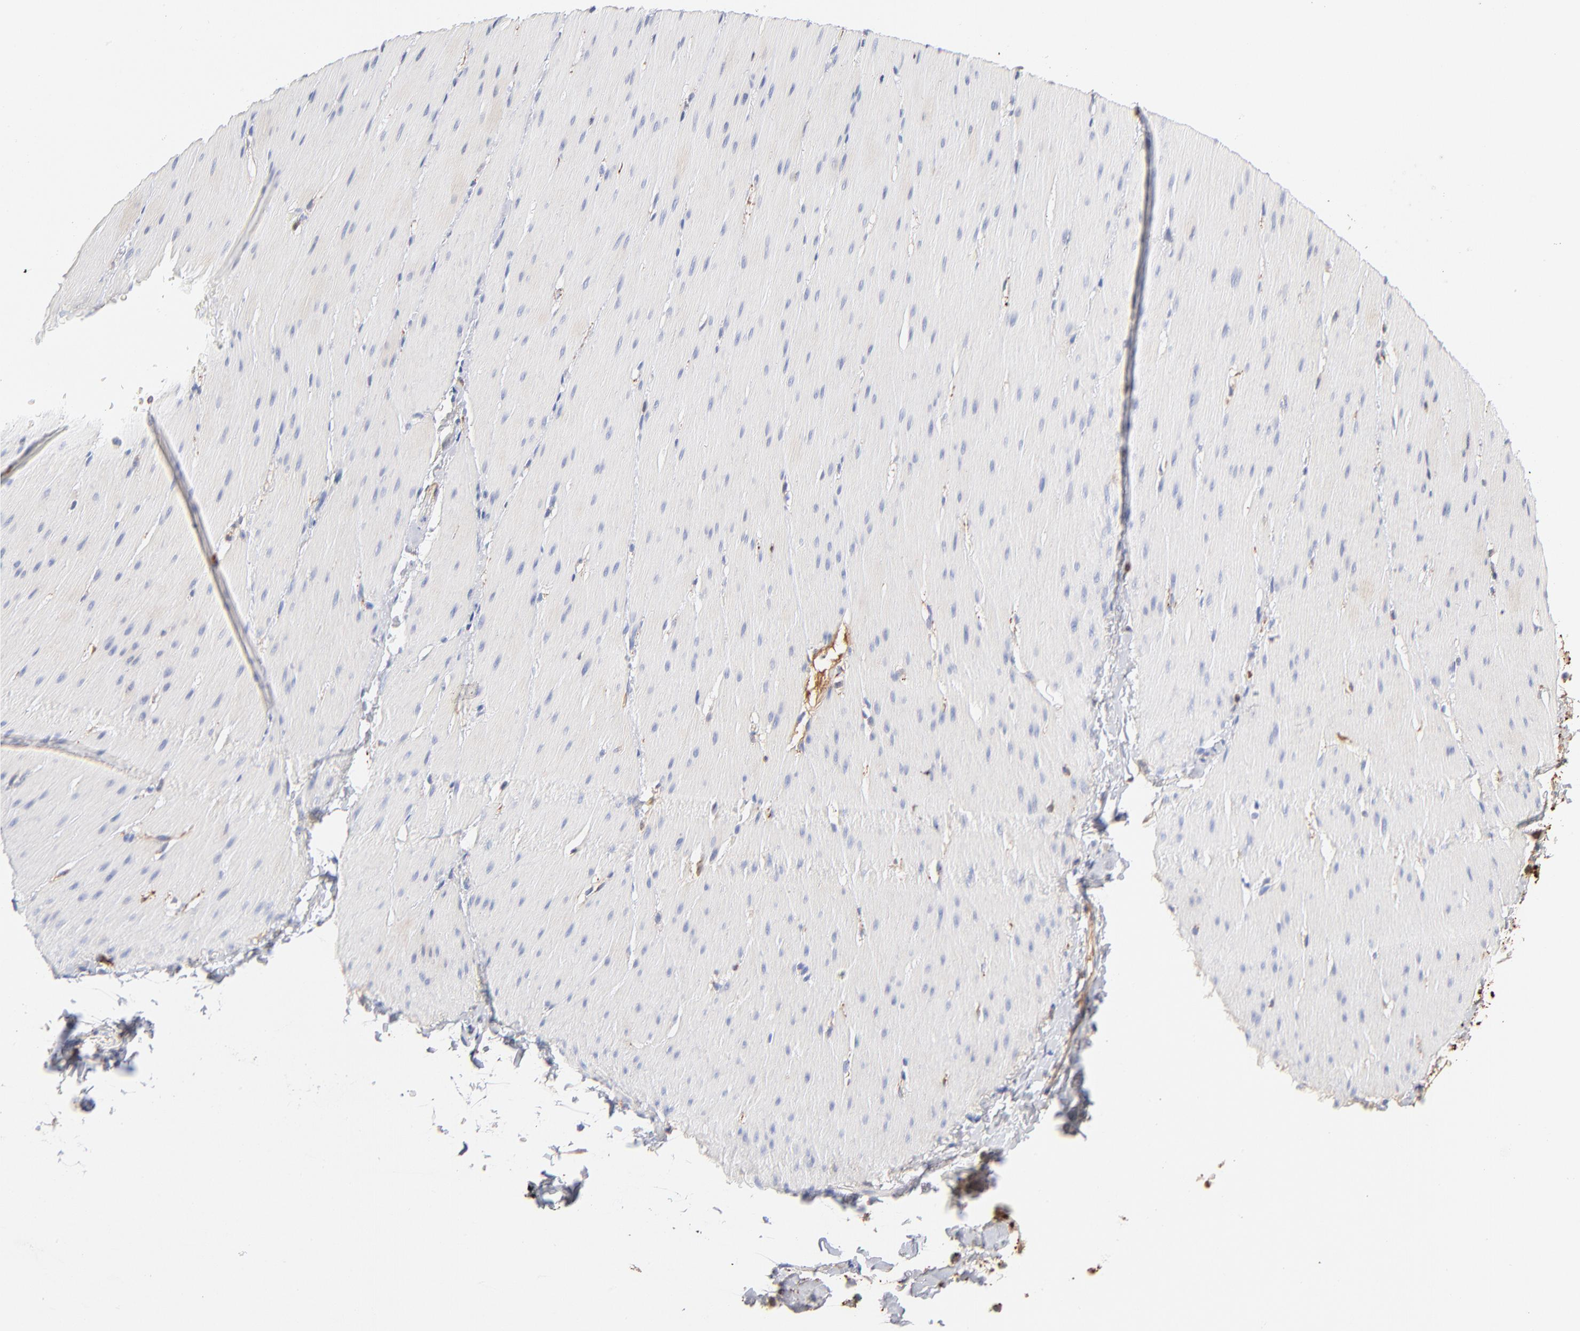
{"staining": {"intensity": "weak", "quantity": ">75%", "location": "cytoplasmic/membranous"}, "tissue": "smooth muscle", "cell_type": "Smooth muscle cells", "image_type": "normal", "snomed": [{"axis": "morphology", "description": "Normal tissue, NOS"}, {"axis": "topography", "description": "Smooth muscle"}, {"axis": "topography", "description": "Colon"}], "caption": "Normal smooth muscle shows weak cytoplasmic/membranous staining in about >75% of smooth muscle cells, visualized by immunohistochemistry. The protein of interest is stained brown, and the nuclei are stained in blue (DAB IHC with brightfield microscopy, high magnification).", "gene": "APOH", "patient": {"sex": "male", "age": 67}}